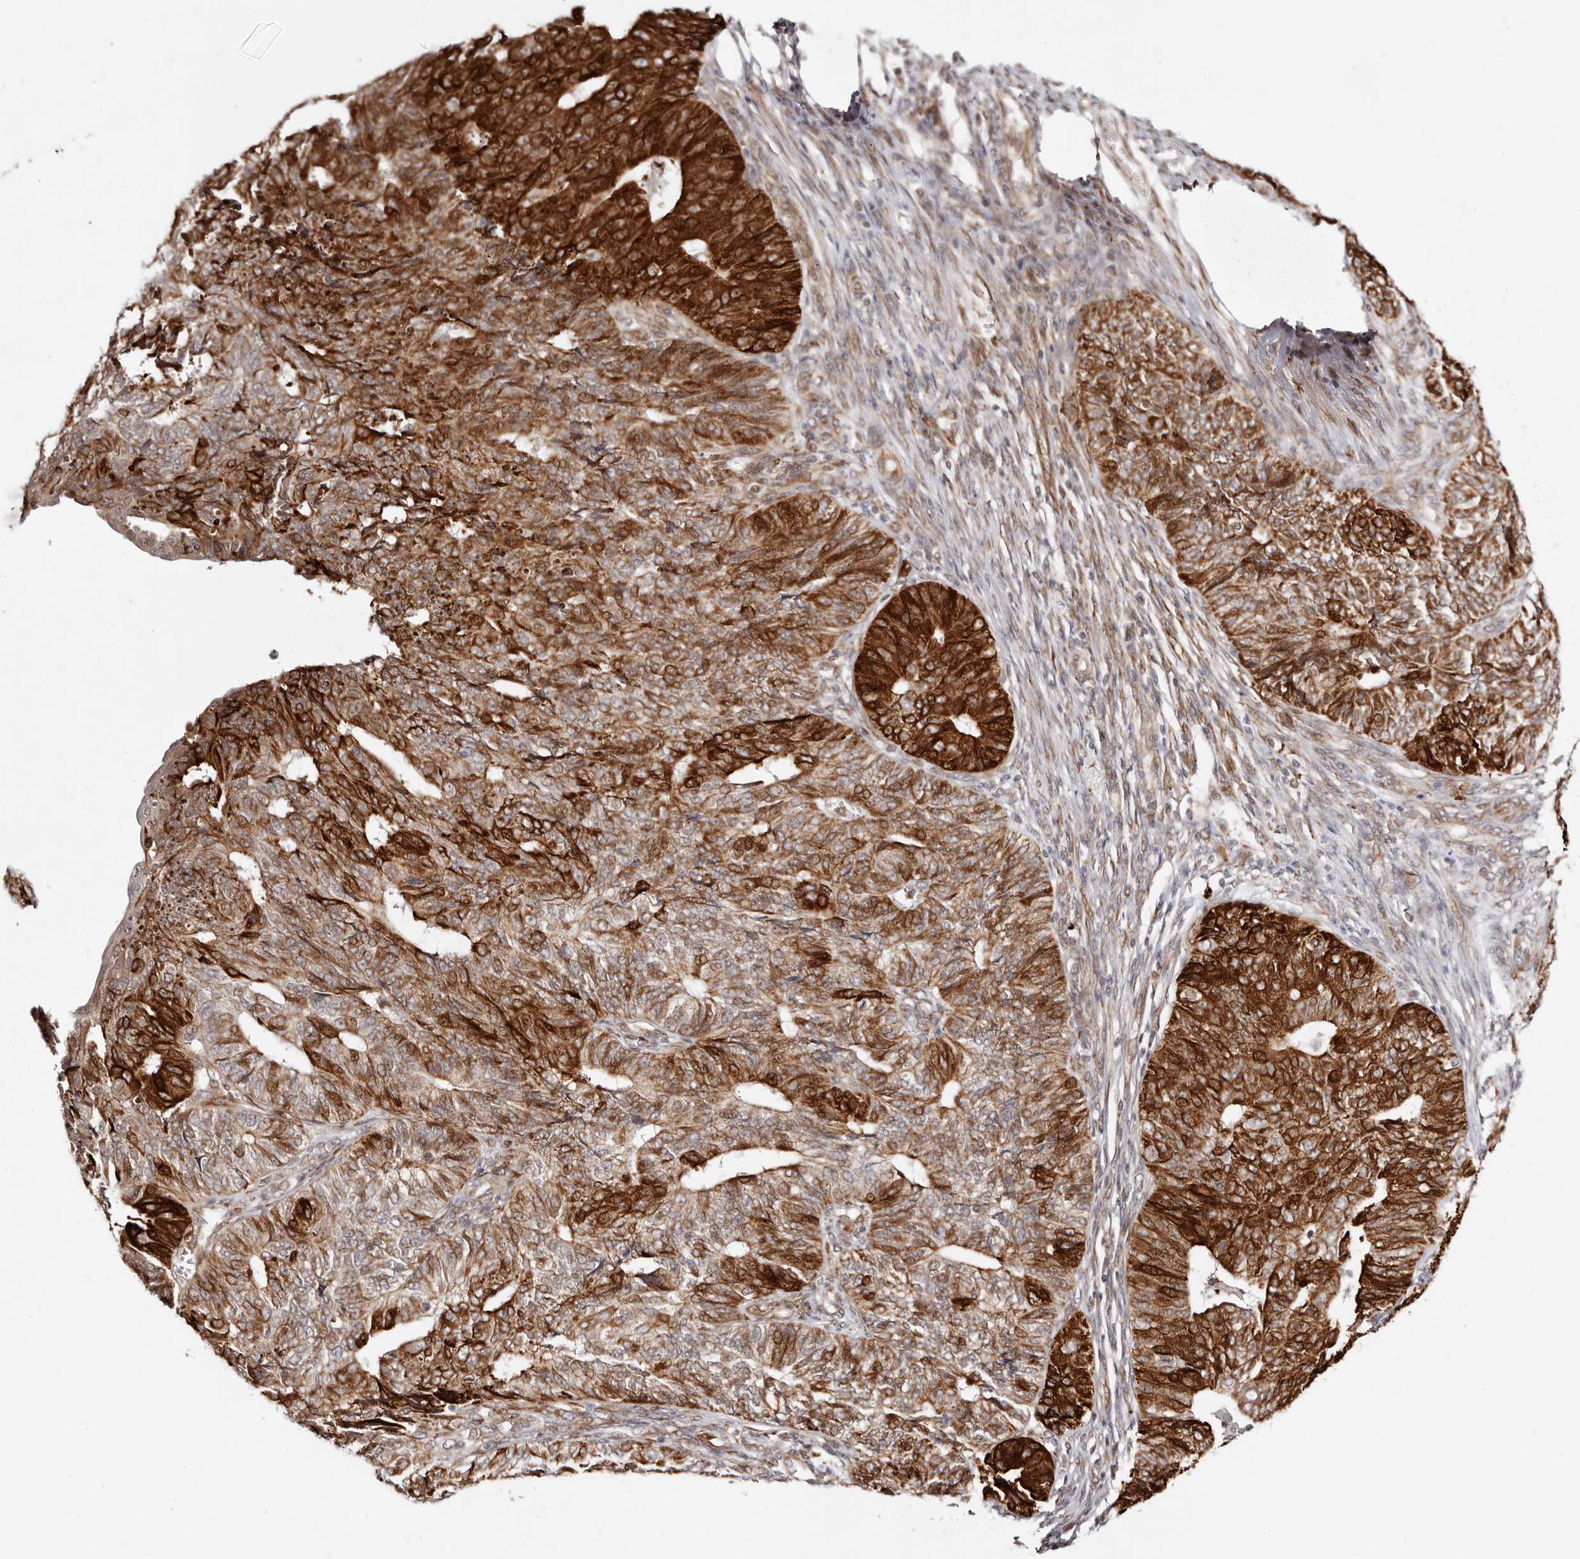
{"staining": {"intensity": "strong", "quantity": ">75%", "location": "cytoplasmic/membranous"}, "tissue": "endometrial cancer", "cell_type": "Tumor cells", "image_type": "cancer", "snomed": [{"axis": "morphology", "description": "Adenocarcinoma, NOS"}, {"axis": "topography", "description": "Endometrium"}], "caption": "Immunohistochemical staining of human endometrial adenocarcinoma reveals high levels of strong cytoplasmic/membranous protein staining in approximately >75% of tumor cells. The staining was performed using DAB (3,3'-diaminobenzidine) to visualize the protein expression in brown, while the nuclei were stained in blue with hematoxylin (Magnification: 20x).", "gene": "BCL2L15", "patient": {"sex": "female", "age": 32}}